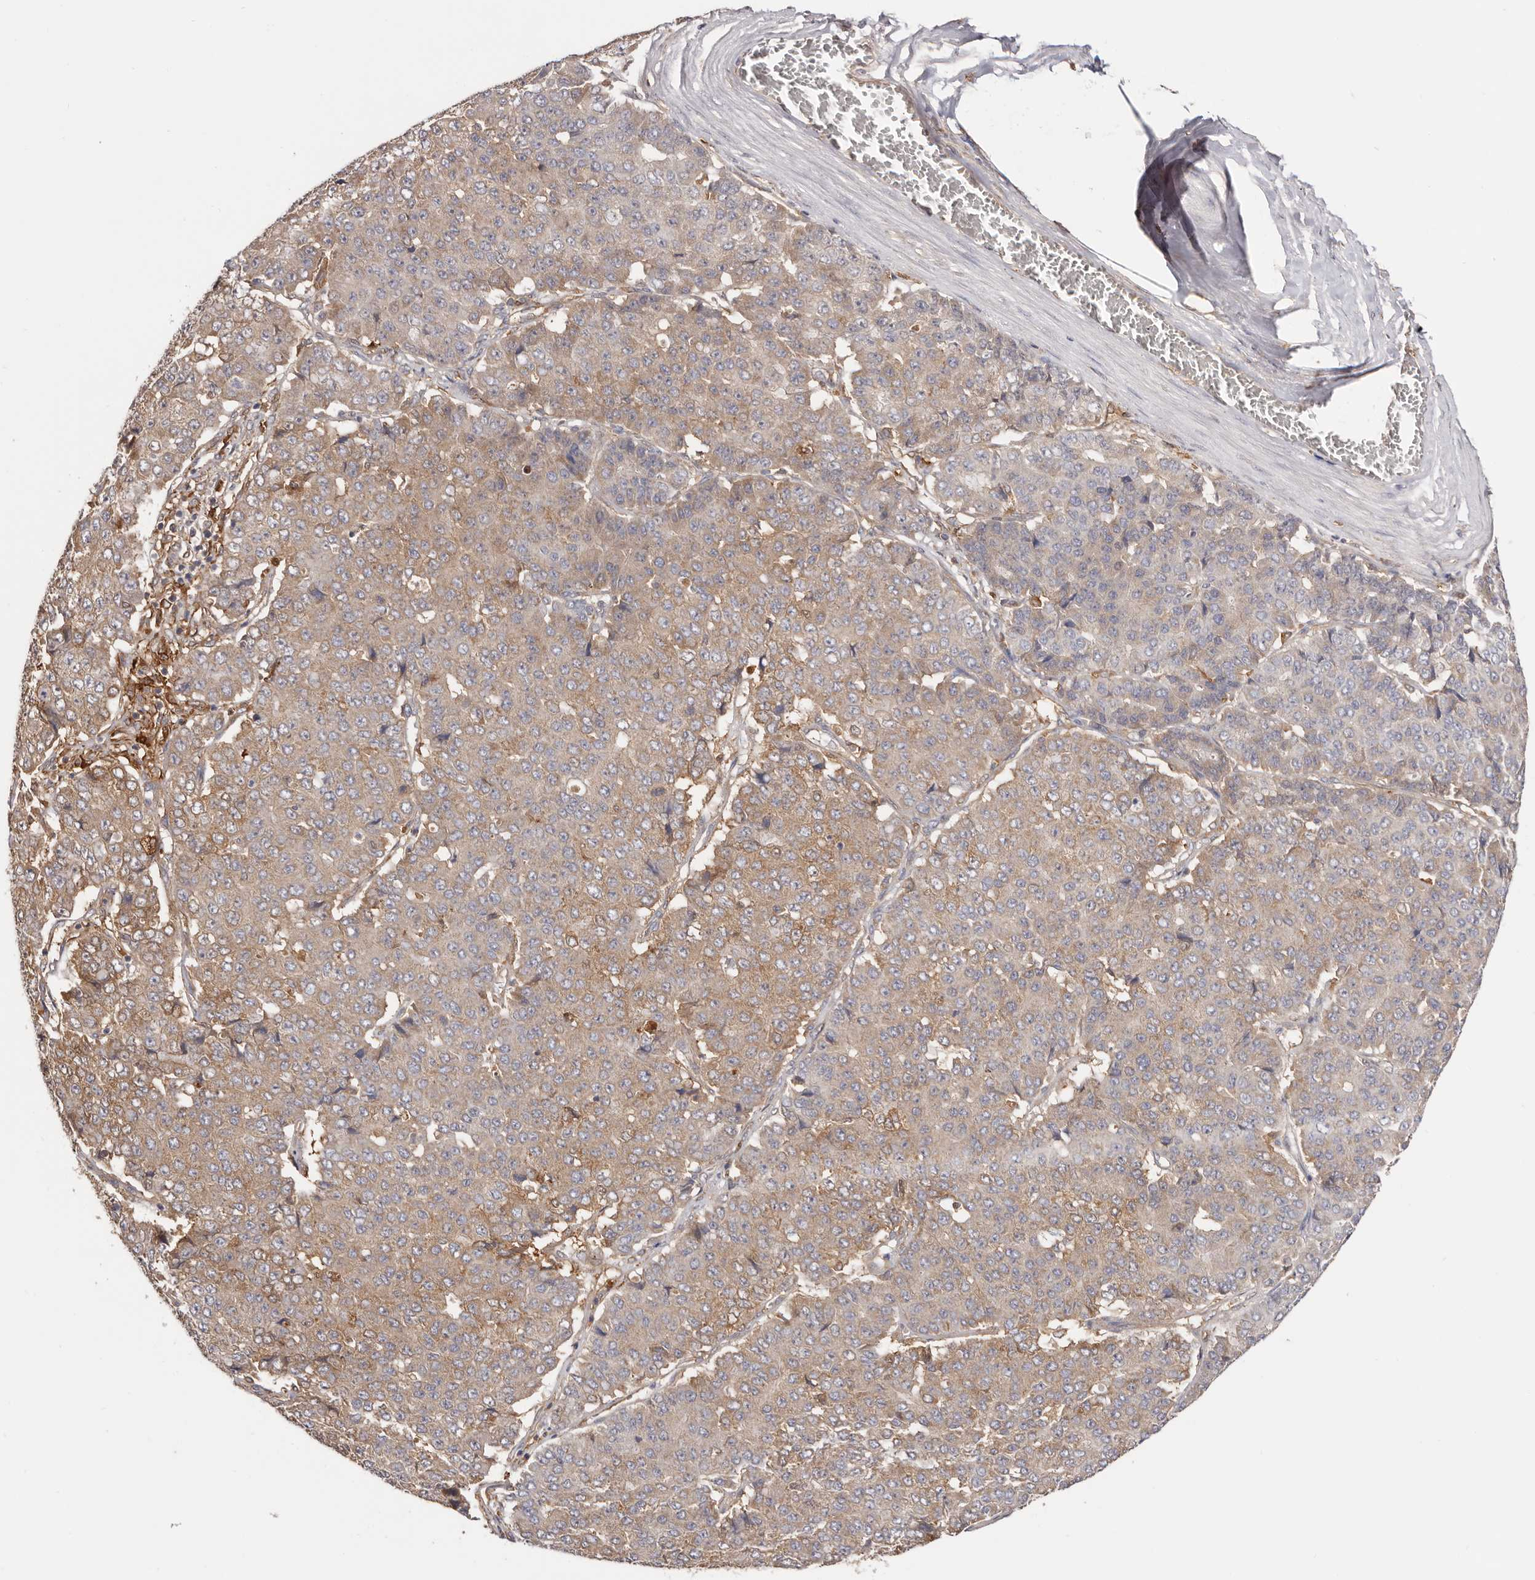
{"staining": {"intensity": "moderate", "quantity": "25%-75%", "location": "cytoplasmic/membranous"}, "tissue": "pancreatic cancer", "cell_type": "Tumor cells", "image_type": "cancer", "snomed": [{"axis": "morphology", "description": "Adenocarcinoma, NOS"}, {"axis": "topography", "description": "Pancreas"}], "caption": "Protein staining of pancreatic cancer tissue exhibits moderate cytoplasmic/membranous positivity in about 25%-75% of tumor cells.", "gene": "LAP3", "patient": {"sex": "male", "age": 50}}